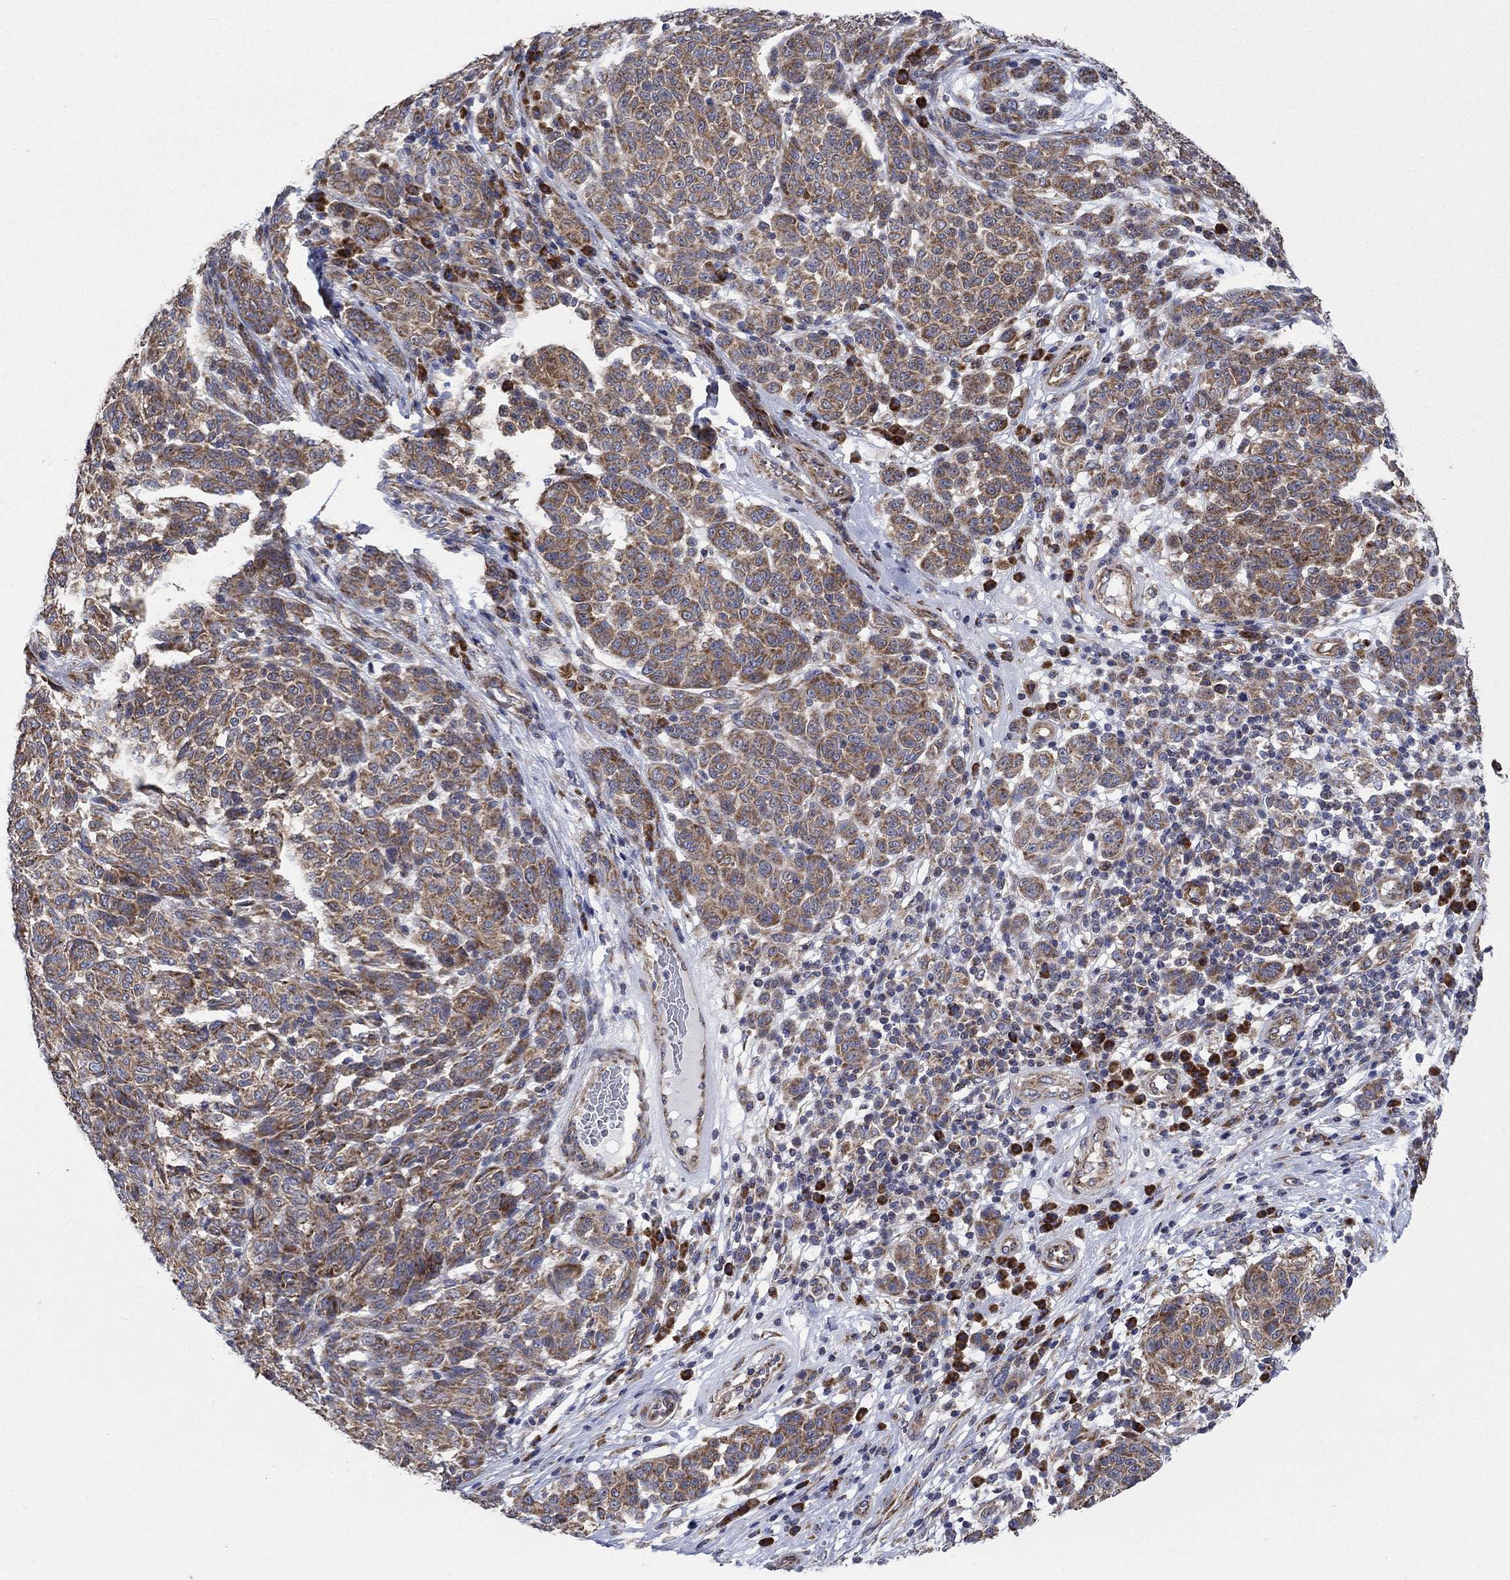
{"staining": {"intensity": "moderate", "quantity": "25%-75%", "location": "cytoplasmic/membranous"}, "tissue": "melanoma", "cell_type": "Tumor cells", "image_type": "cancer", "snomed": [{"axis": "morphology", "description": "Malignant melanoma, NOS"}, {"axis": "topography", "description": "Skin"}], "caption": "Immunohistochemistry (IHC) (DAB (3,3'-diaminobenzidine)) staining of melanoma displays moderate cytoplasmic/membranous protein staining in about 25%-75% of tumor cells.", "gene": "RPLP0", "patient": {"sex": "male", "age": 59}}